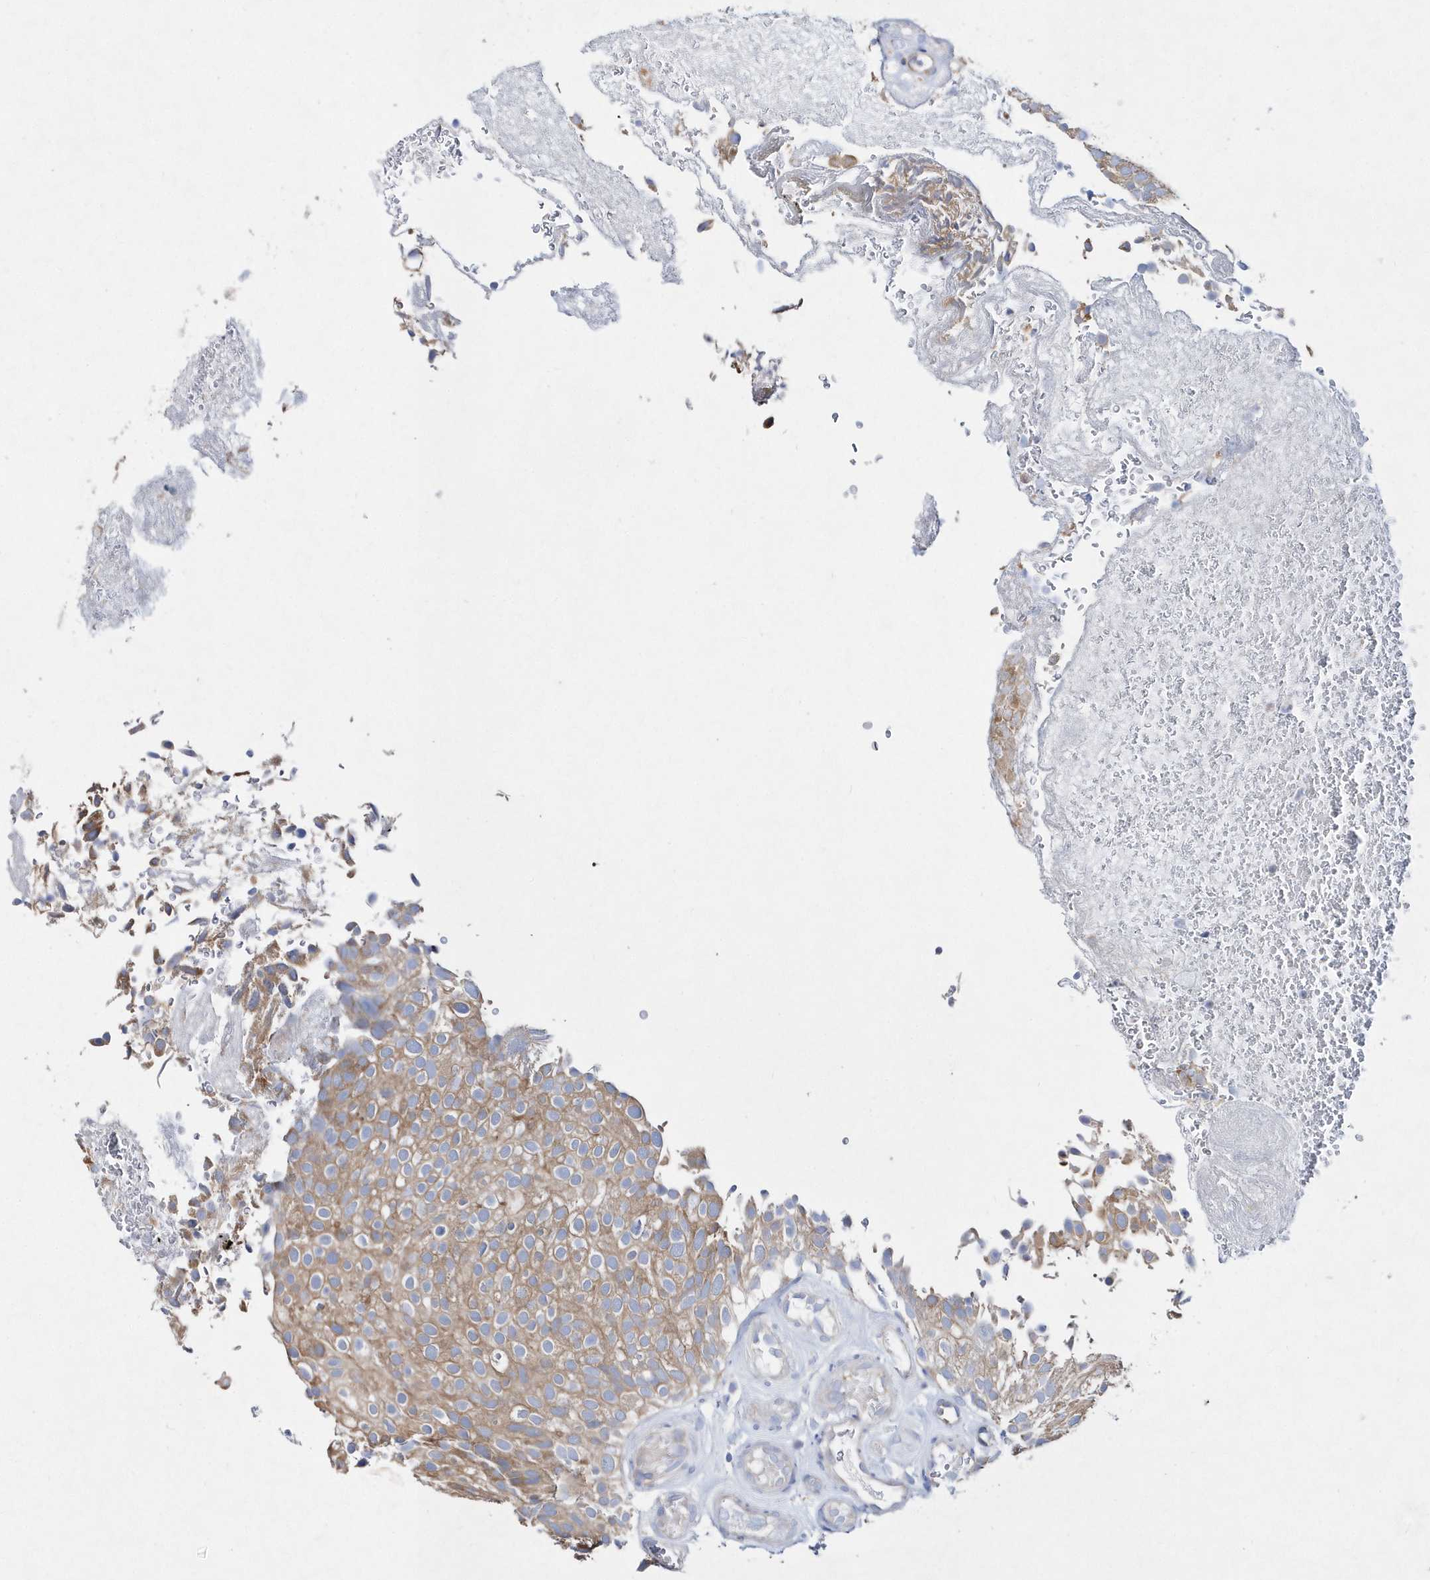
{"staining": {"intensity": "moderate", "quantity": ">75%", "location": "cytoplasmic/membranous"}, "tissue": "urothelial cancer", "cell_type": "Tumor cells", "image_type": "cancer", "snomed": [{"axis": "morphology", "description": "Urothelial carcinoma, Low grade"}, {"axis": "topography", "description": "Urinary bladder"}], "caption": "The micrograph exhibits staining of urothelial carcinoma (low-grade), revealing moderate cytoplasmic/membranous protein staining (brown color) within tumor cells.", "gene": "JKAMP", "patient": {"sex": "male", "age": 78}}